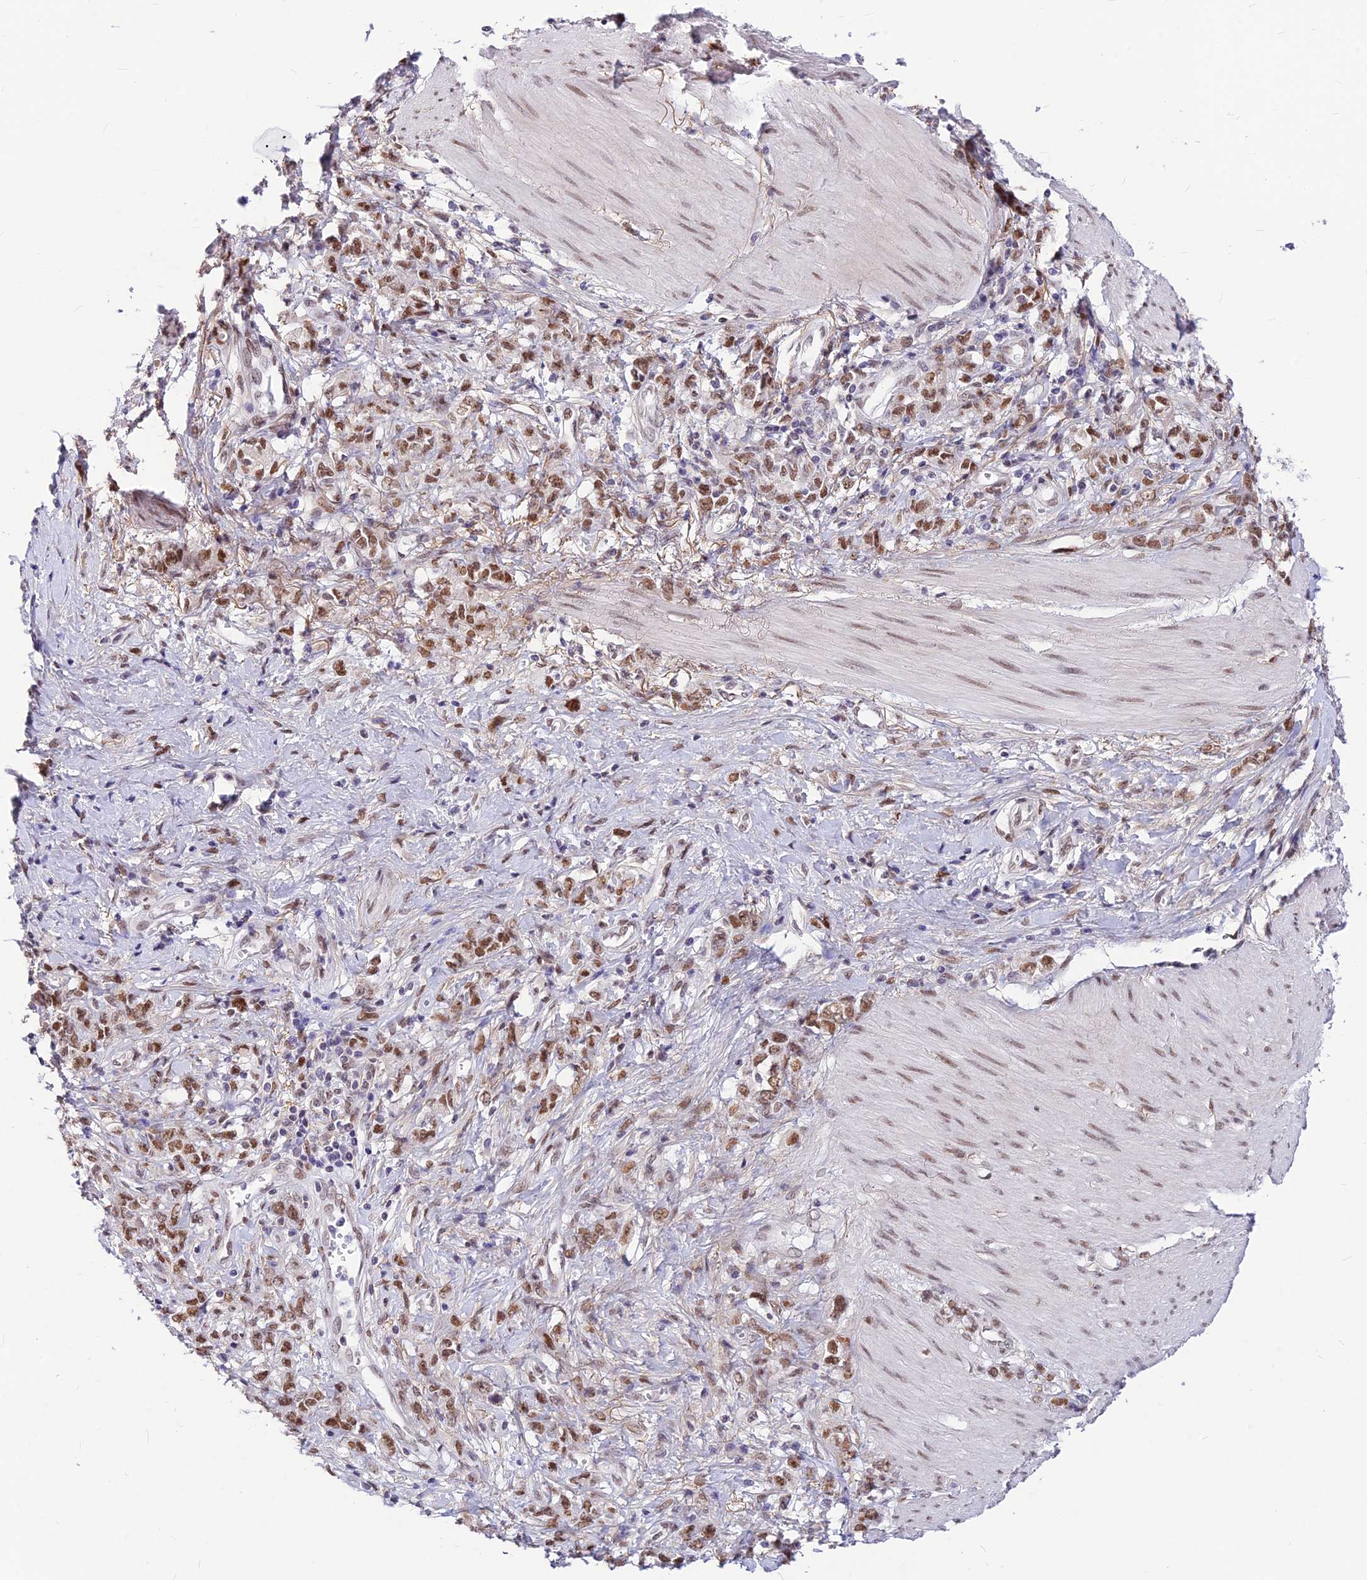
{"staining": {"intensity": "moderate", "quantity": ">75%", "location": "nuclear"}, "tissue": "stomach cancer", "cell_type": "Tumor cells", "image_type": "cancer", "snomed": [{"axis": "morphology", "description": "Adenocarcinoma, NOS"}, {"axis": "topography", "description": "Stomach"}], "caption": "Approximately >75% of tumor cells in stomach adenocarcinoma display moderate nuclear protein expression as visualized by brown immunohistochemical staining.", "gene": "KCTD13", "patient": {"sex": "female", "age": 76}}